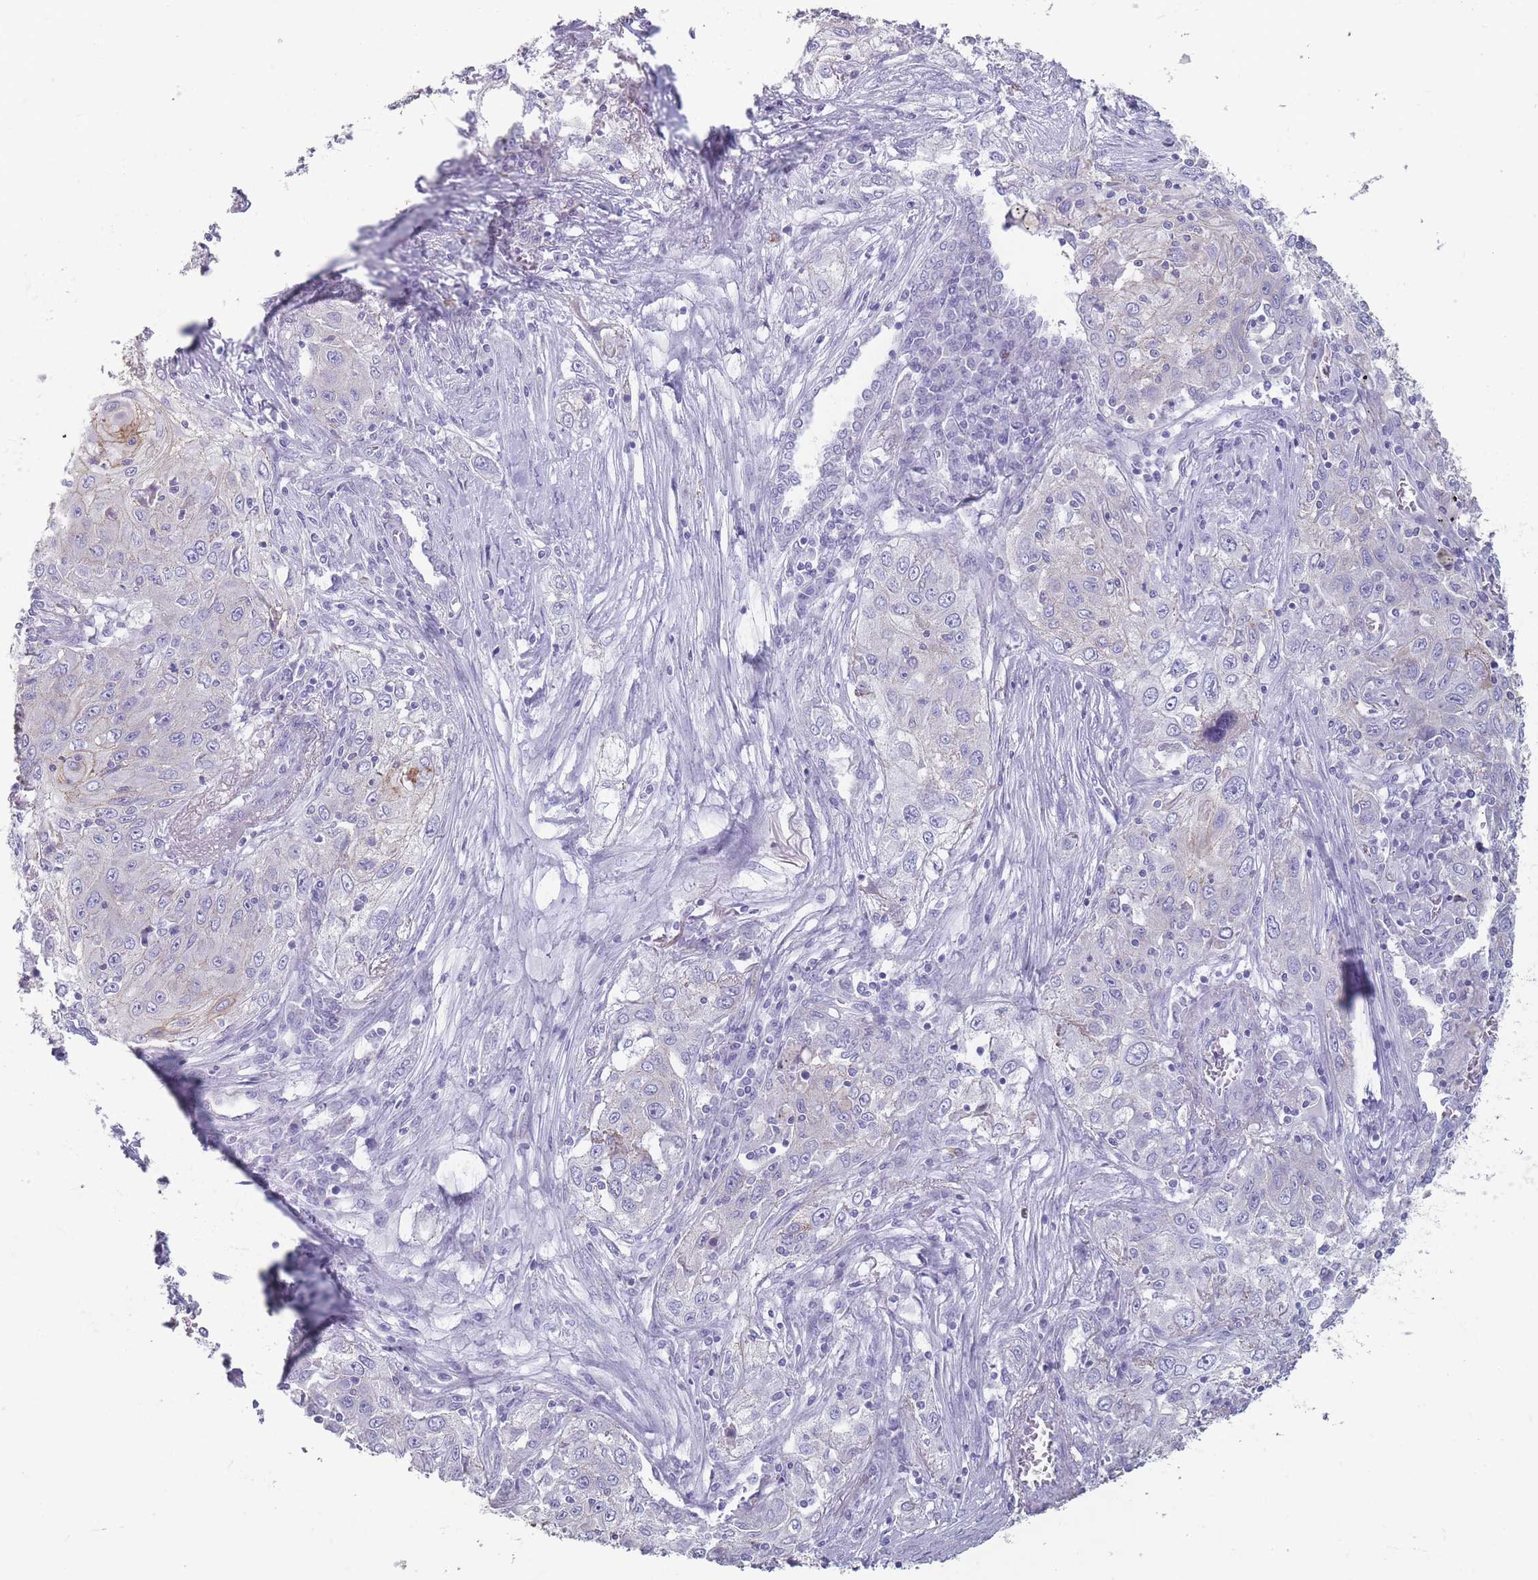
{"staining": {"intensity": "negative", "quantity": "none", "location": "none"}, "tissue": "lung cancer", "cell_type": "Tumor cells", "image_type": "cancer", "snomed": [{"axis": "morphology", "description": "Squamous cell carcinoma, NOS"}, {"axis": "topography", "description": "Lung"}], "caption": "Immunohistochemistry (IHC) of lung cancer (squamous cell carcinoma) demonstrates no staining in tumor cells. The staining is performed using DAB (3,3'-diaminobenzidine) brown chromogen with nuclei counter-stained in using hematoxylin.", "gene": "RHBG", "patient": {"sex": "female", "age": 69}}